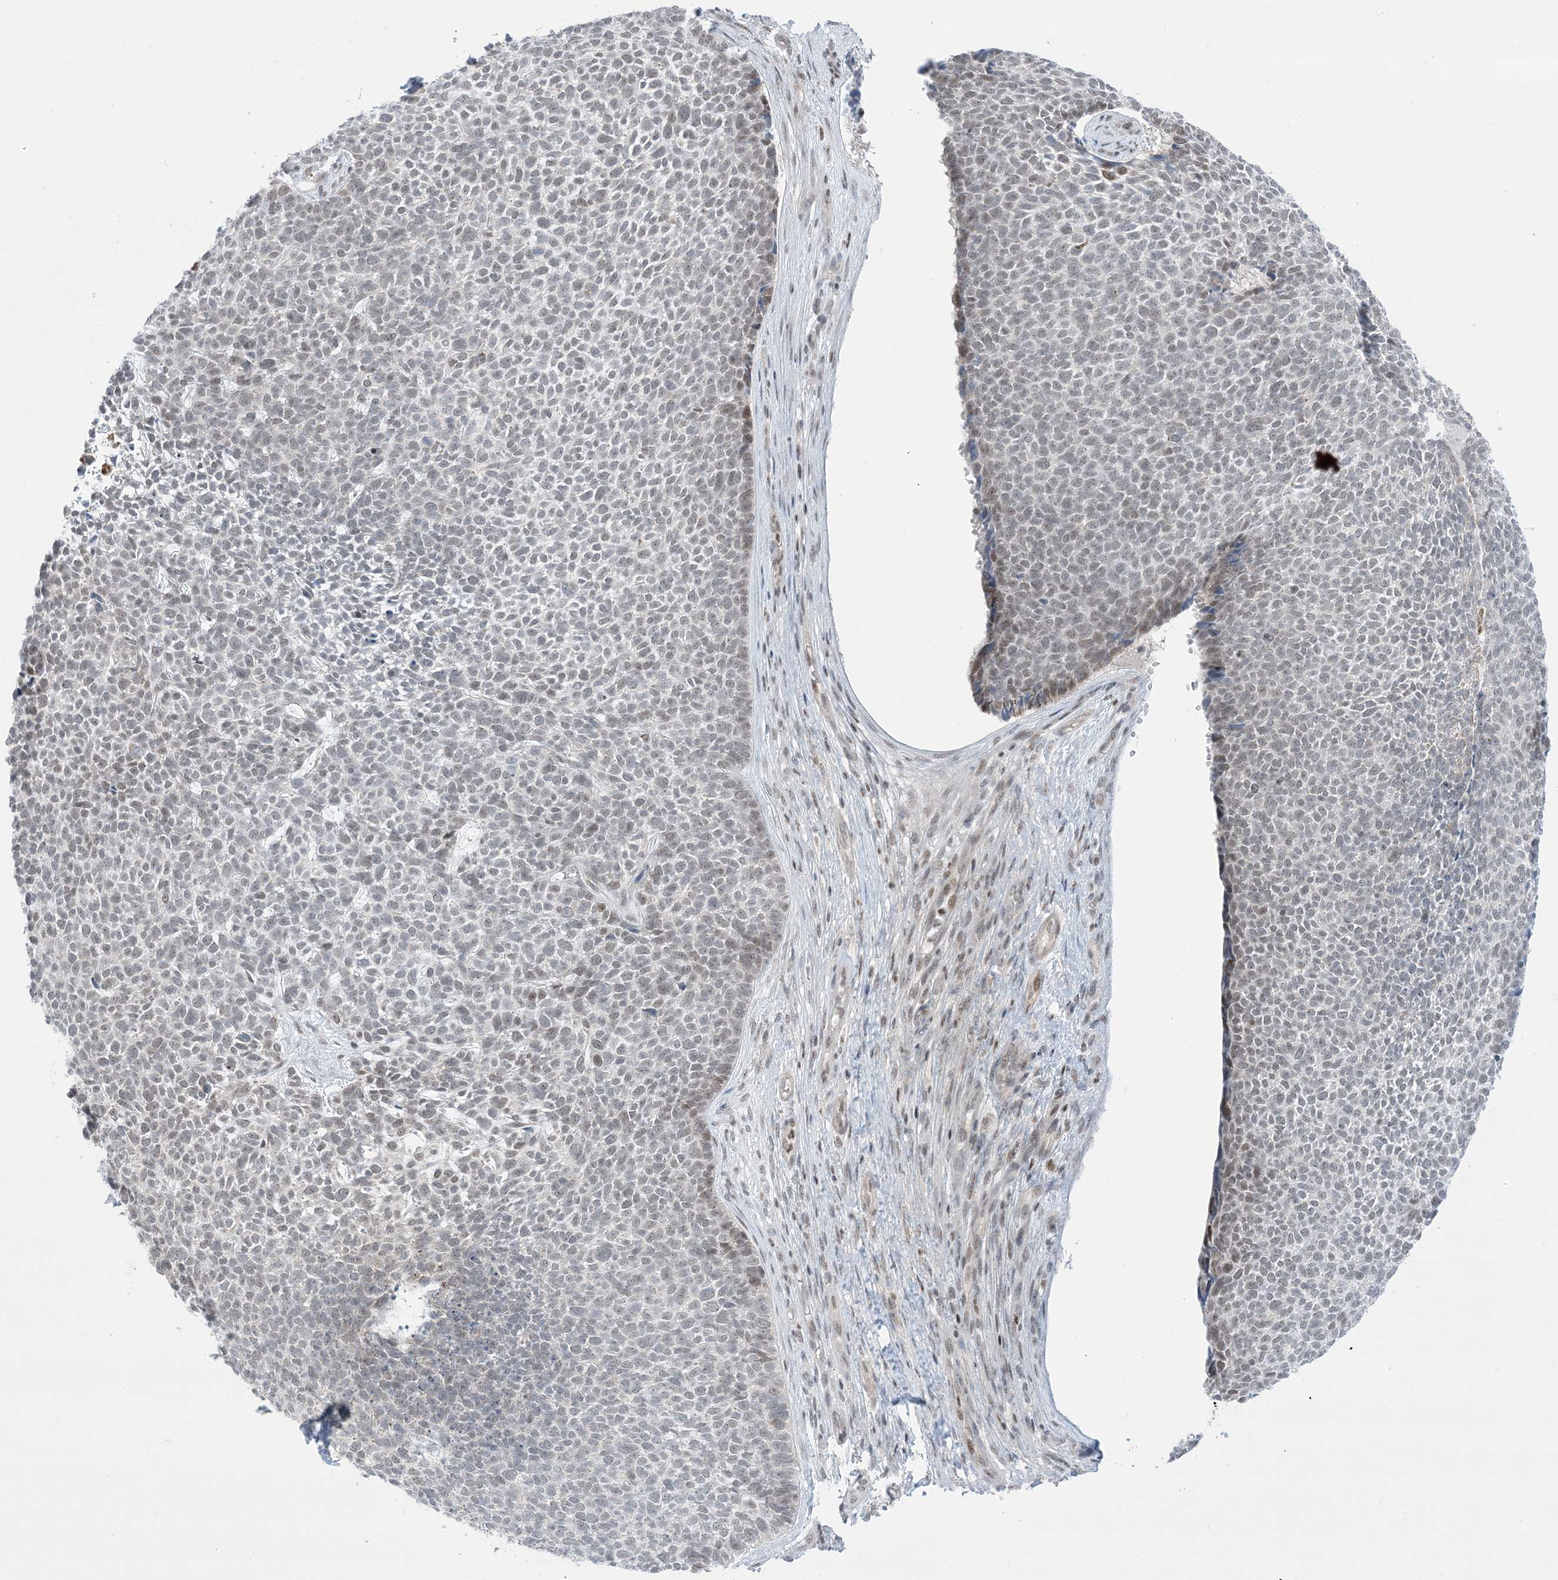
{"staining": {"intensity": "negative", "quantity": "none", "location": "none"}, "tissue": "skin cancer", "cell_type": "Tumor cells", "image_type": "cancer", "snomed": [{"axis": "morphology", "description": "Basal cell carcinoma"}, {"axis": "topography", "description": "Skin"}], "caption": "The photomicrograph shows no staining of tumor cells in skin cancer (basal cell carcinoma). The staining was performed using DAB (3,3'-diaminobenzidine) to visualize the protein expression in brown, while the nuclei were stained in blue with hematoxylin (Magnification: 20x).", "gene": "TFPT", "patient": {"sex": "female", "age": 84}}